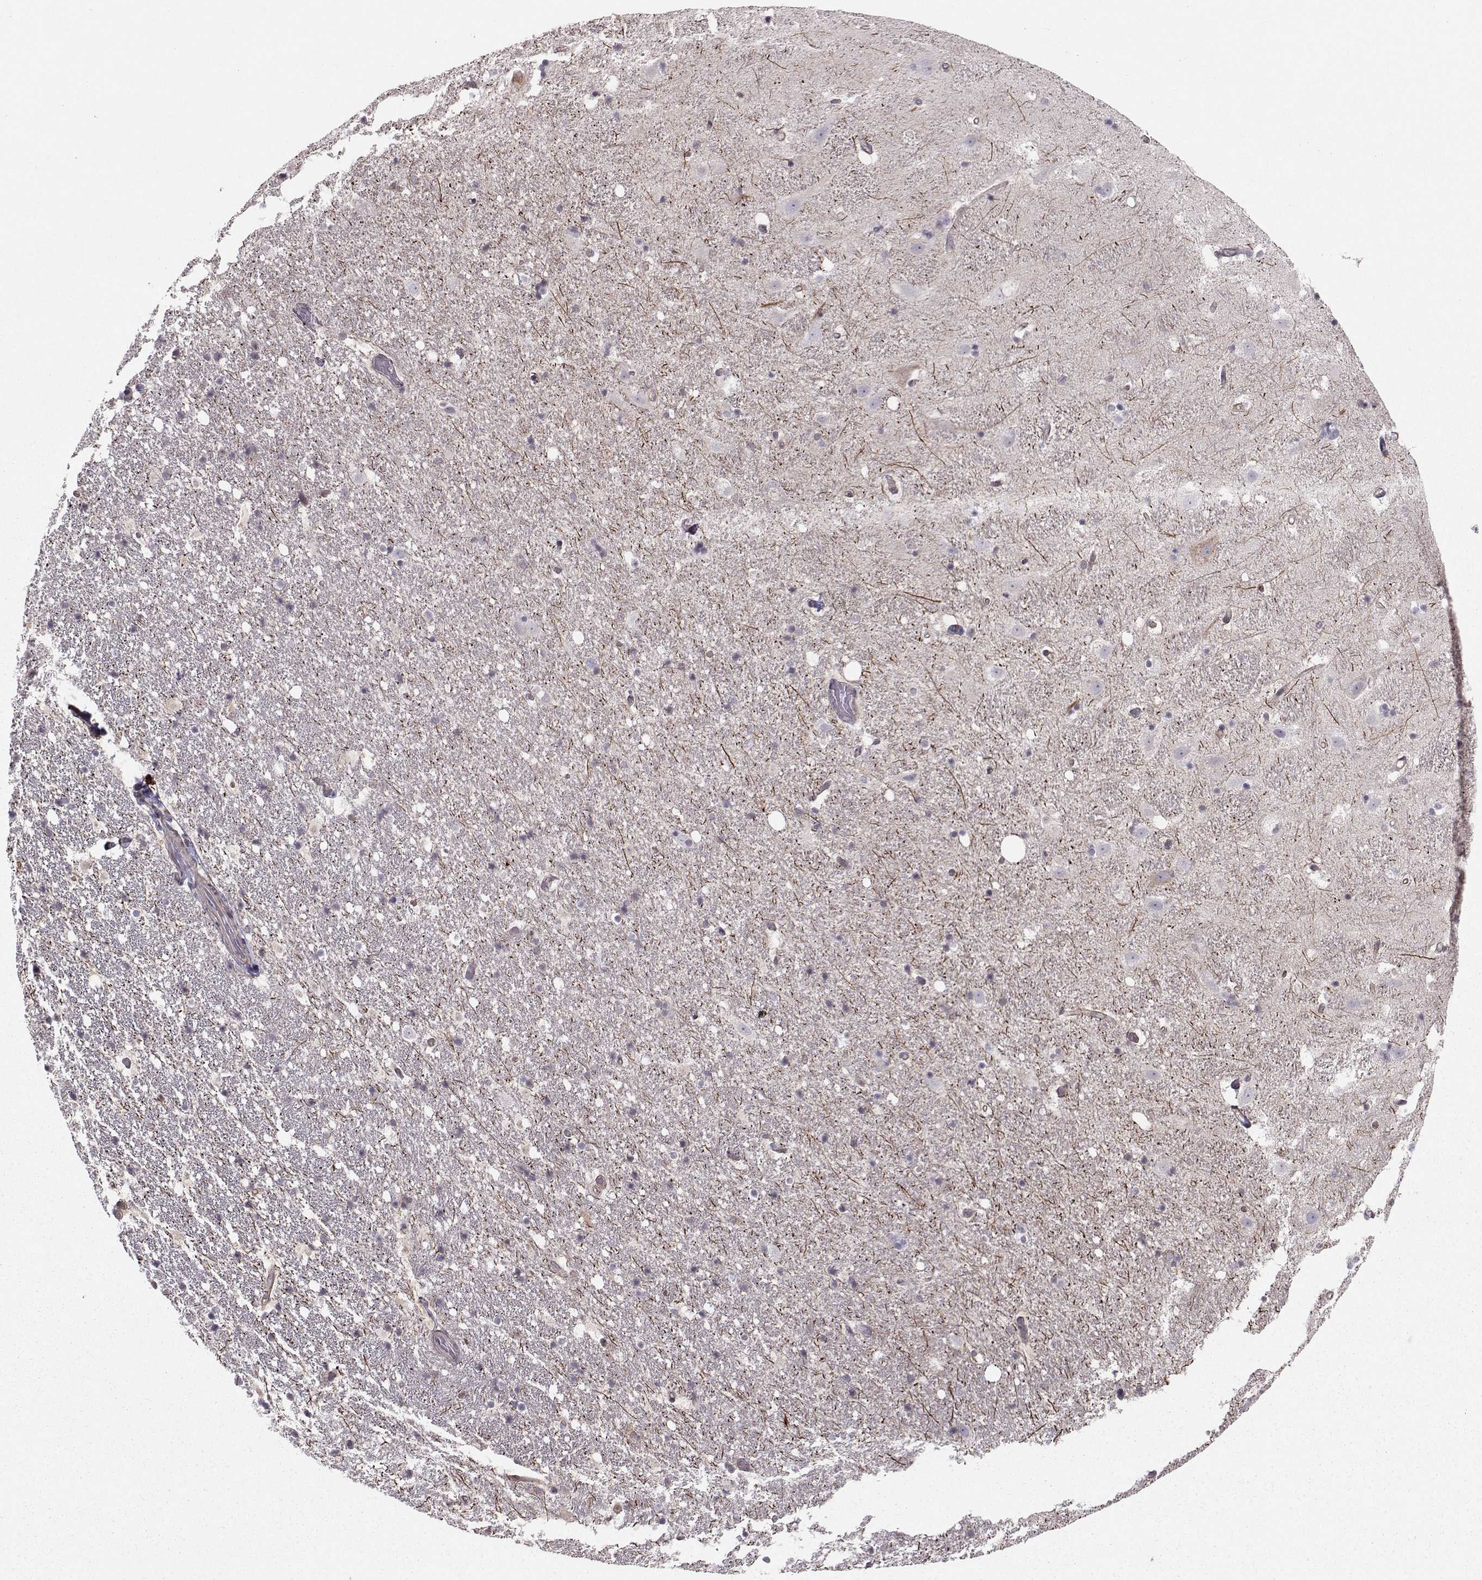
{"staining": {"intensity": "negative", "quantity": "none", "location": "none"}, "tissue": "hippocampus", "cell_type": "Glial cells", "image_type": "normal", "snomed": [{"axis": "morphology", "description": "Normal tissue, NOS"}, {"axis": "topography", "description": "Hippocampus"}], "caption": "A high-resolution micrograph shows immunohistochemistry staining of normal hippocampus, which reveals no significant staining in glial cells.", "gene": "ASB16", "patient": {"sex": "male", "age": 49}}